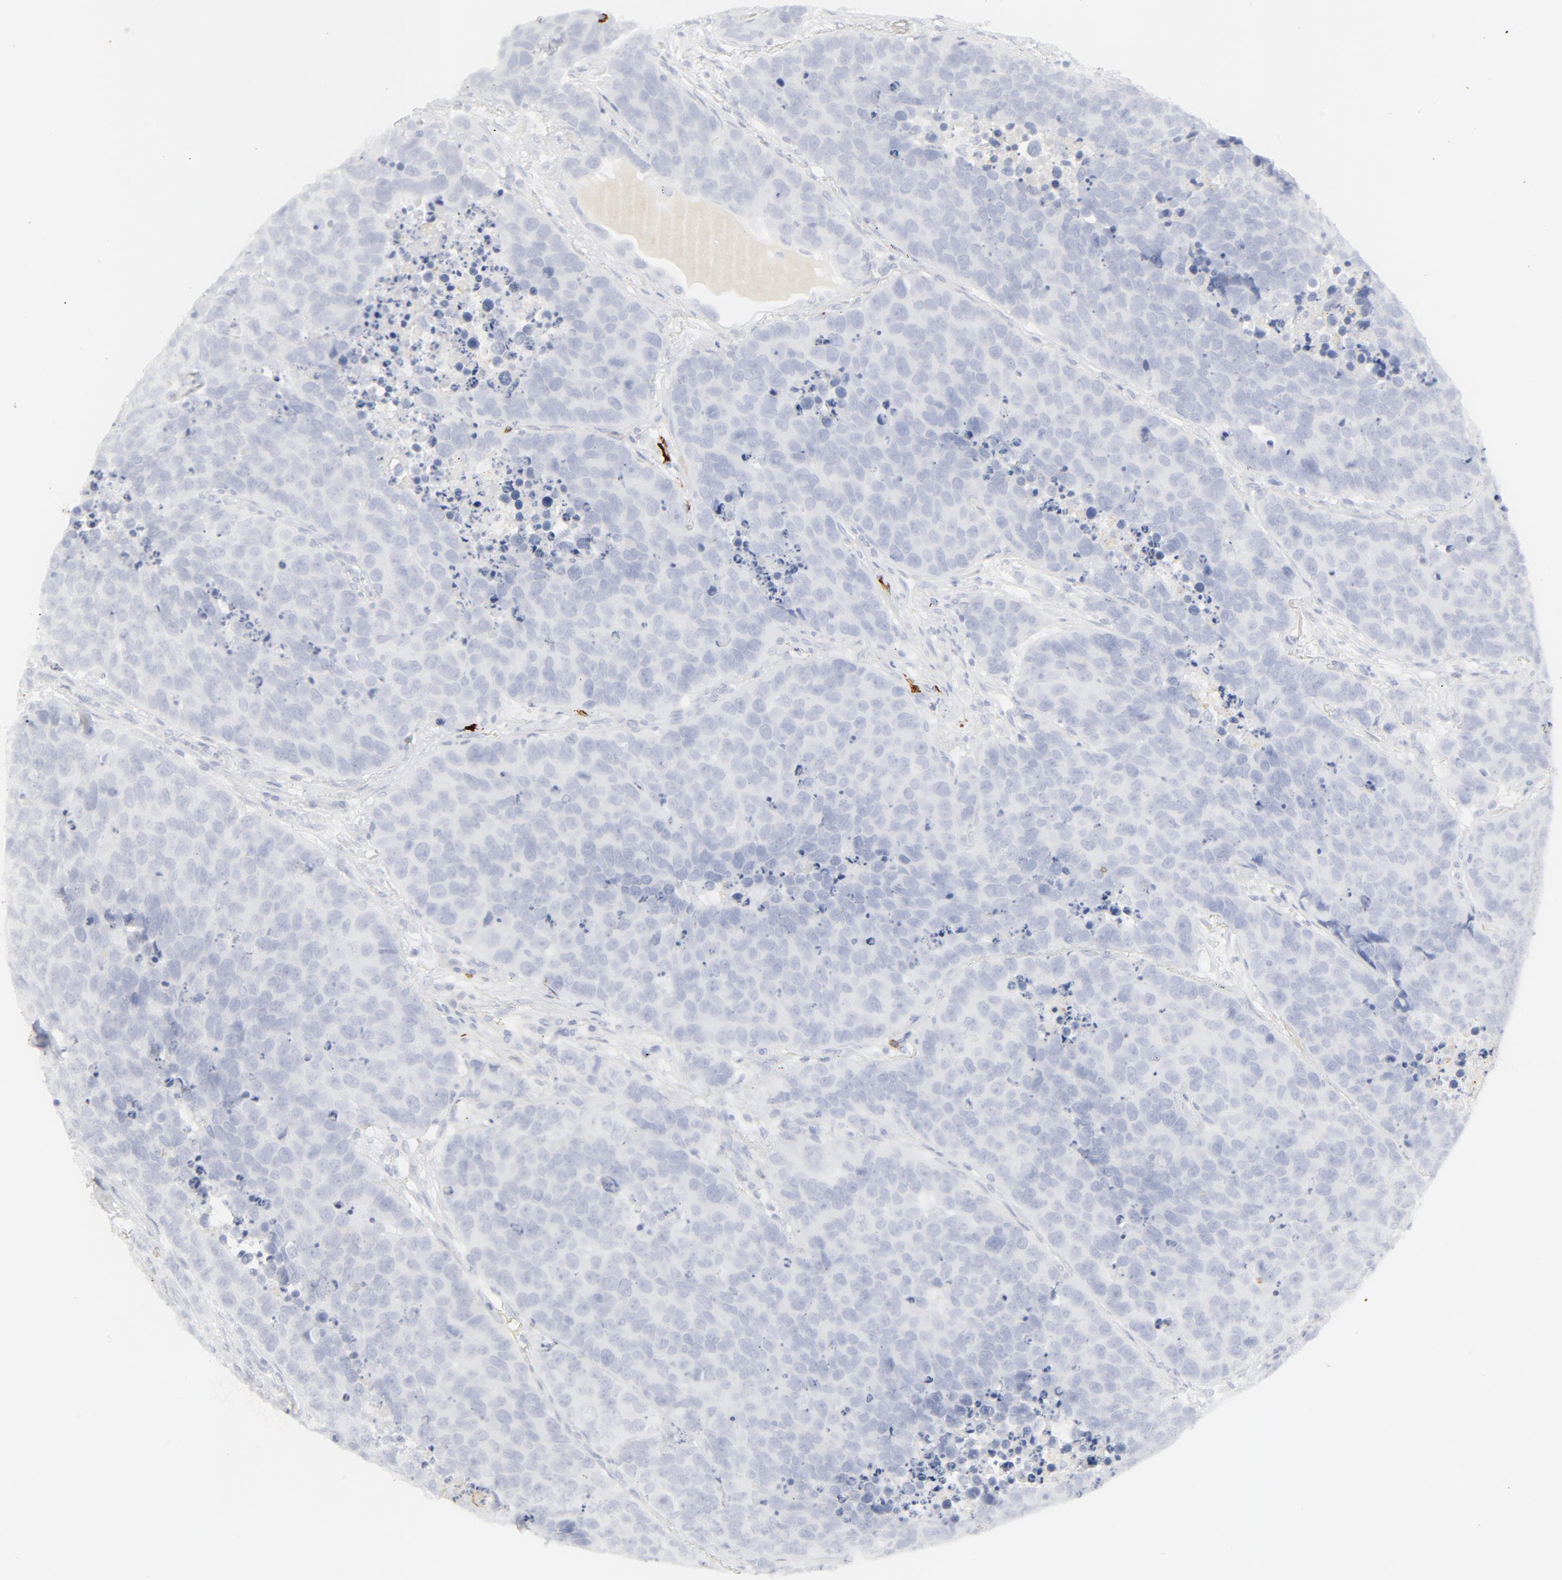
{"staining": {"intensity": "negative", "quantity": "none", "location": "none"}, "tissue": "carcinoid", "cell_type": "Tumor cells", "image_type": "cancer", "snomed": [{"axis": "morphology", "description": "Carcinoid, malignant, NOS"}, {"axis": "topography", "description": "Lung"}], "caption": "The immunohistochemistry photomicrograph has no significant staining in tumor cells of carcinoid tissue.", "gene": "CCR7", "patient": {"sex": "male", "age": 60}}